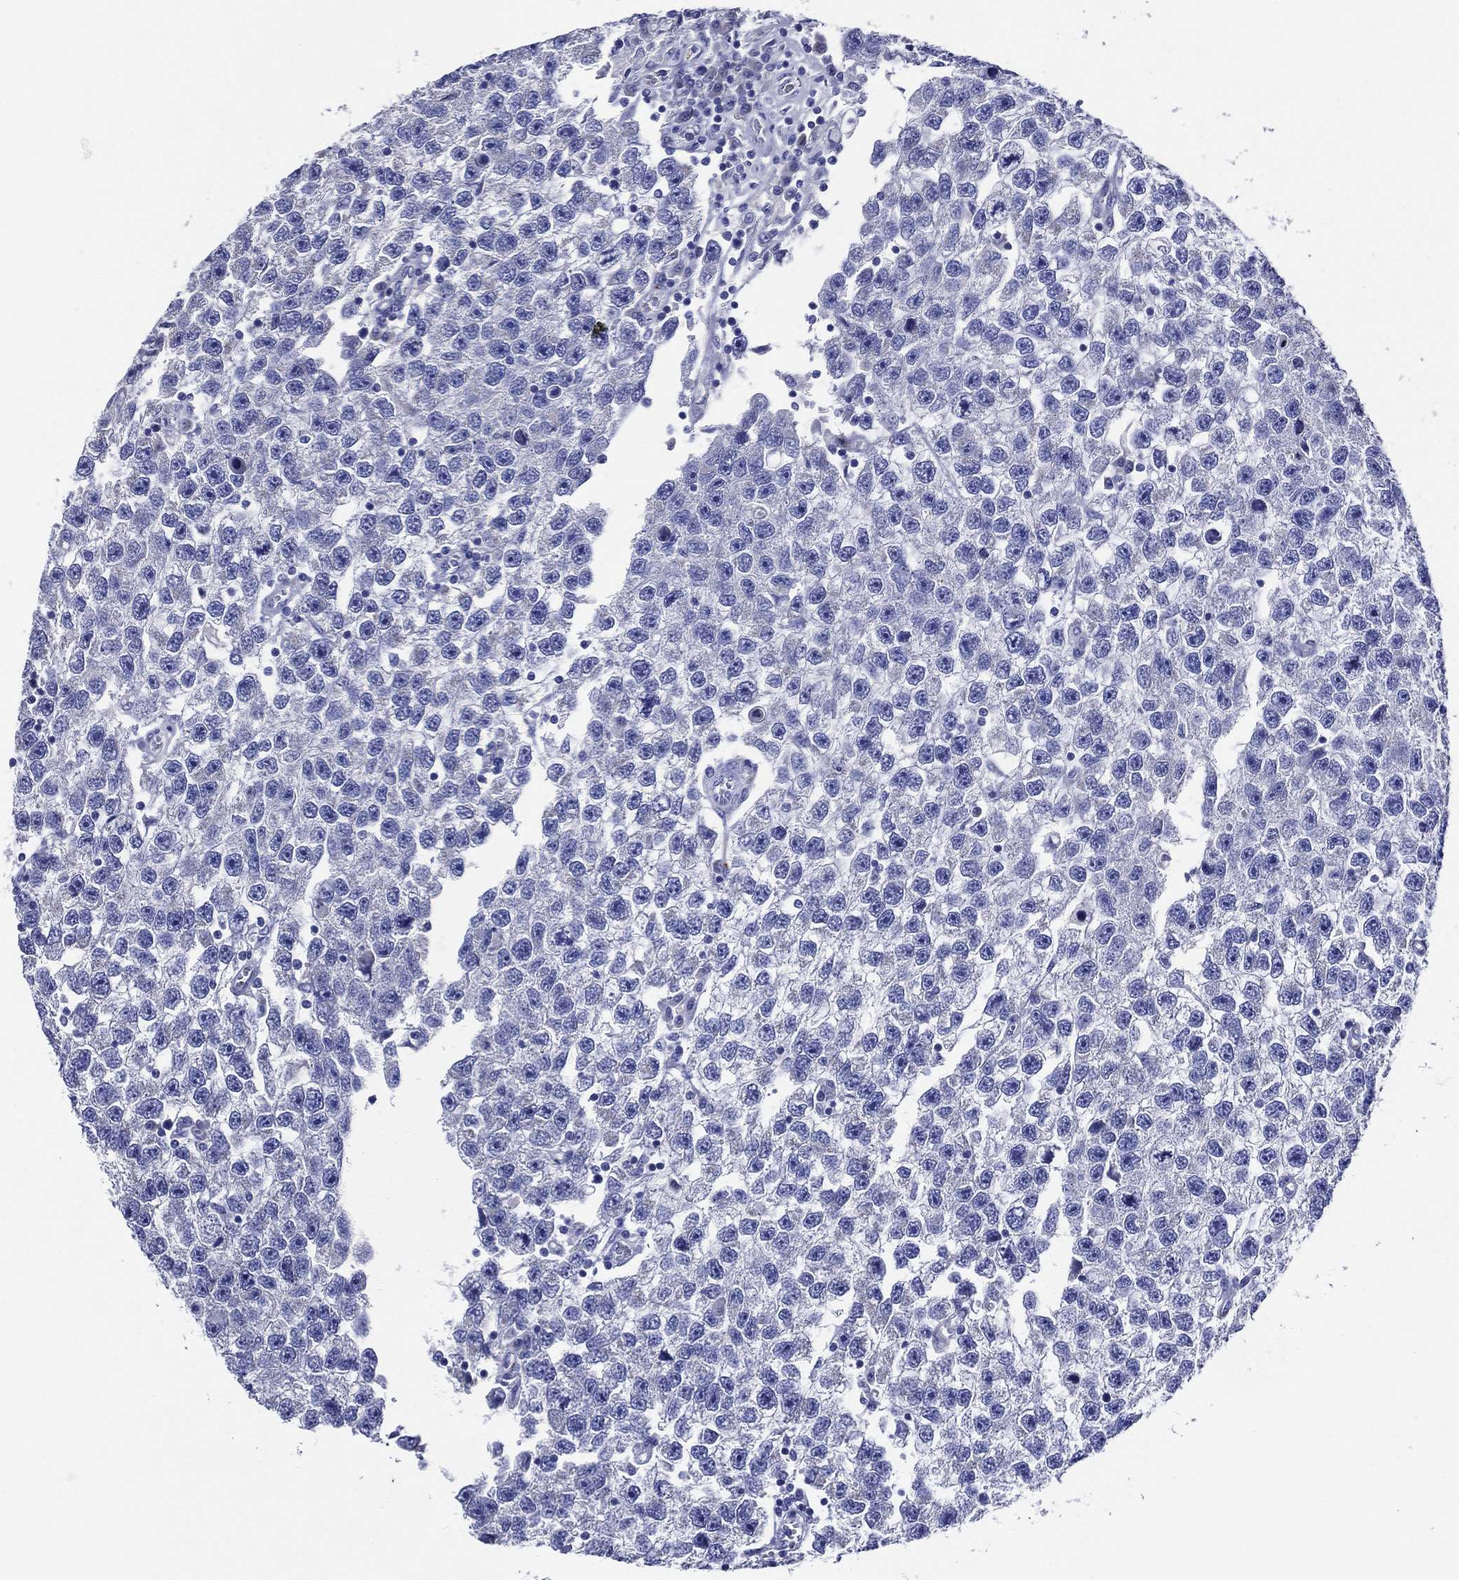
{"staining": {"intensity": "negative", "quantity": "none", "location": "none"}, "tissue": "testis cancer", "cell_type": "Tumor cells", "image_type": "cancer", "snomed": [{"axis": "morphology", "description": "Seminoma, NOS"}, {"axis": "topography", "description": "Testis"}], "caption": "Seminoma (testis) was stained to show a protein in brown. There is no significant staining in tumor cells.", "gene": "ACE2", "patient": {"sex": "male", "age": 26}}